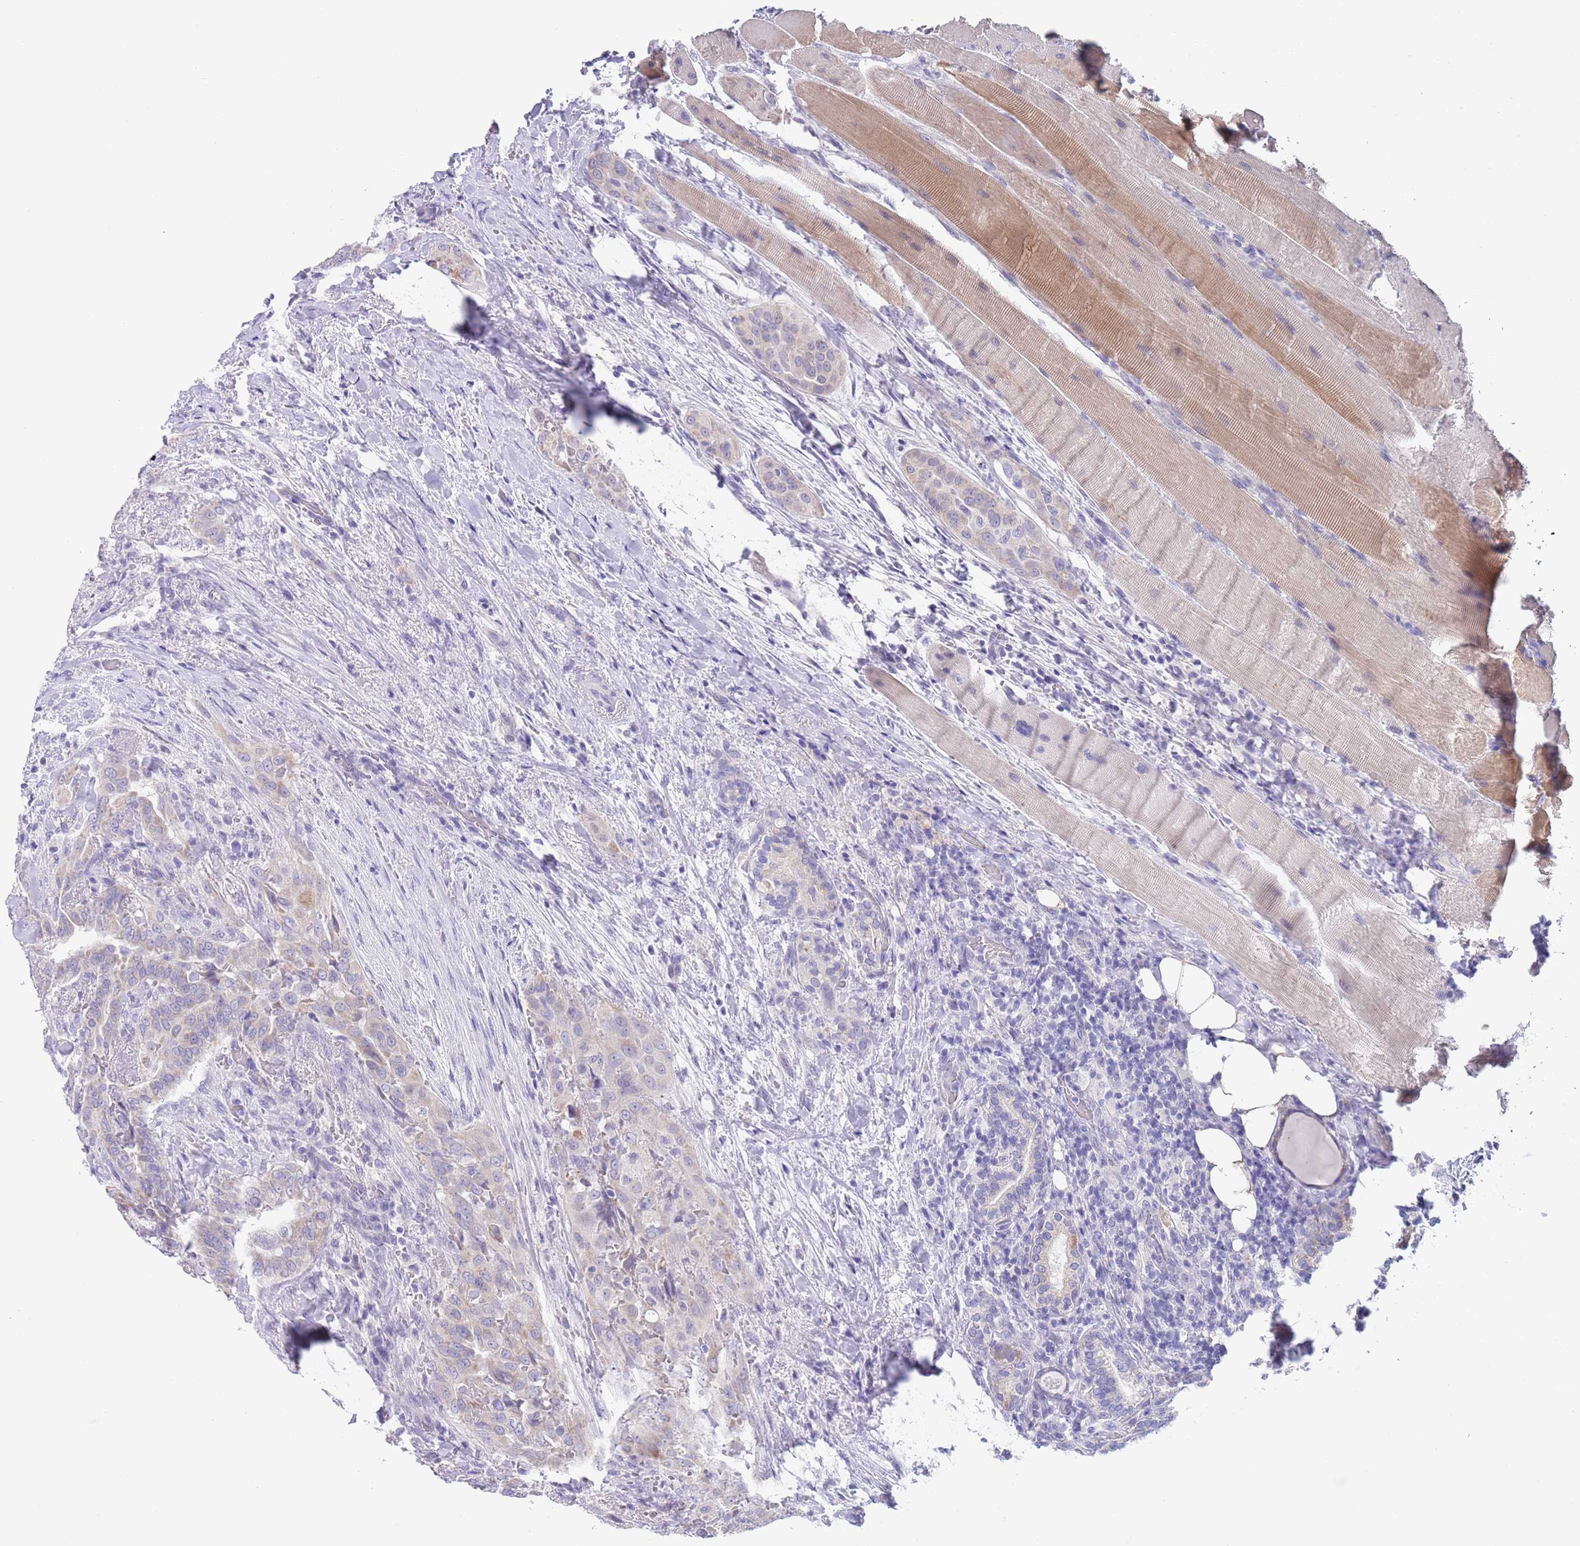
{"staining": {"intensity": "moderate", "quantity": "<25%", "location": "cytoplasmic/membranous"}, "tissue": "thyroid cancer", "cell_type": "Tumor cells", "image_type": "cancer", "snomed": [{"axis": "morphology", "description": "Papillary adenocarcinoma, NOS"}, {"axis": "topography", "description": "Thyroid gland"}], "caption": "Moderate cytoplasmic/membranous protein positivity is seen in approximately <25% of tumor cells in papillary adenocarcinoma (thyroid).", "gene": "SPIRE2", "patient": {"sex": "male", "age": 61}}